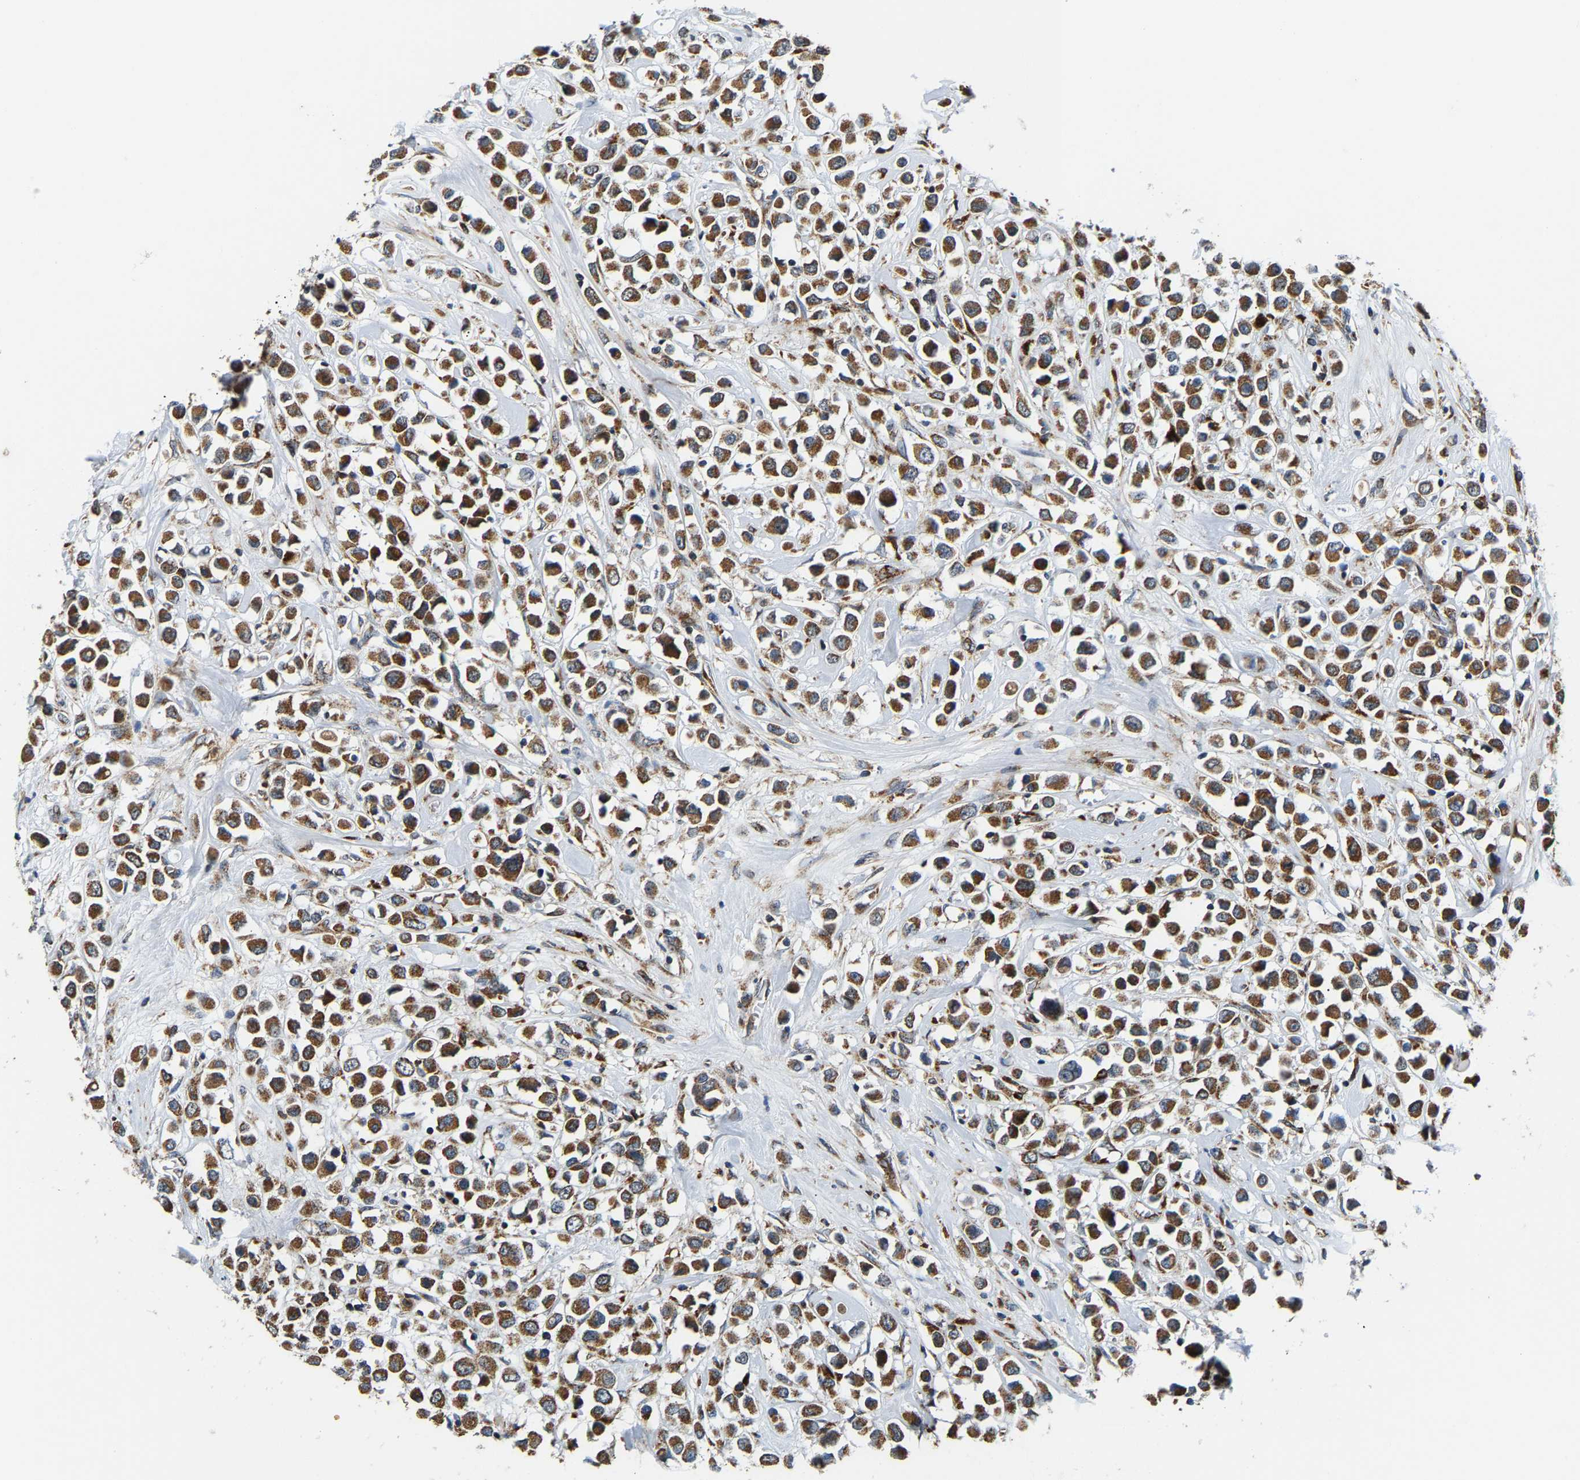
{"staining": {"intensity": "moderate", "quantity": ">75%", "location": "cytoplasmic/membranous"}, "tissue": "breast cancer", "cell_type": "Tumor cells", "image_type": "cancer", "snomed": [{"axis": "morphology", "description": "Duct carcinoma"}, {"axis": "topography", "description": "Breast"}], "caption": "Breast cancer (intraductal carcinoma) stained for a protein (brown) shows moderate cytoplasmic/membranous positive expression in approximately >75% of tumor cells.", "gene": "GIMAP7", "patient": {"sex": "female", "age": 61}}